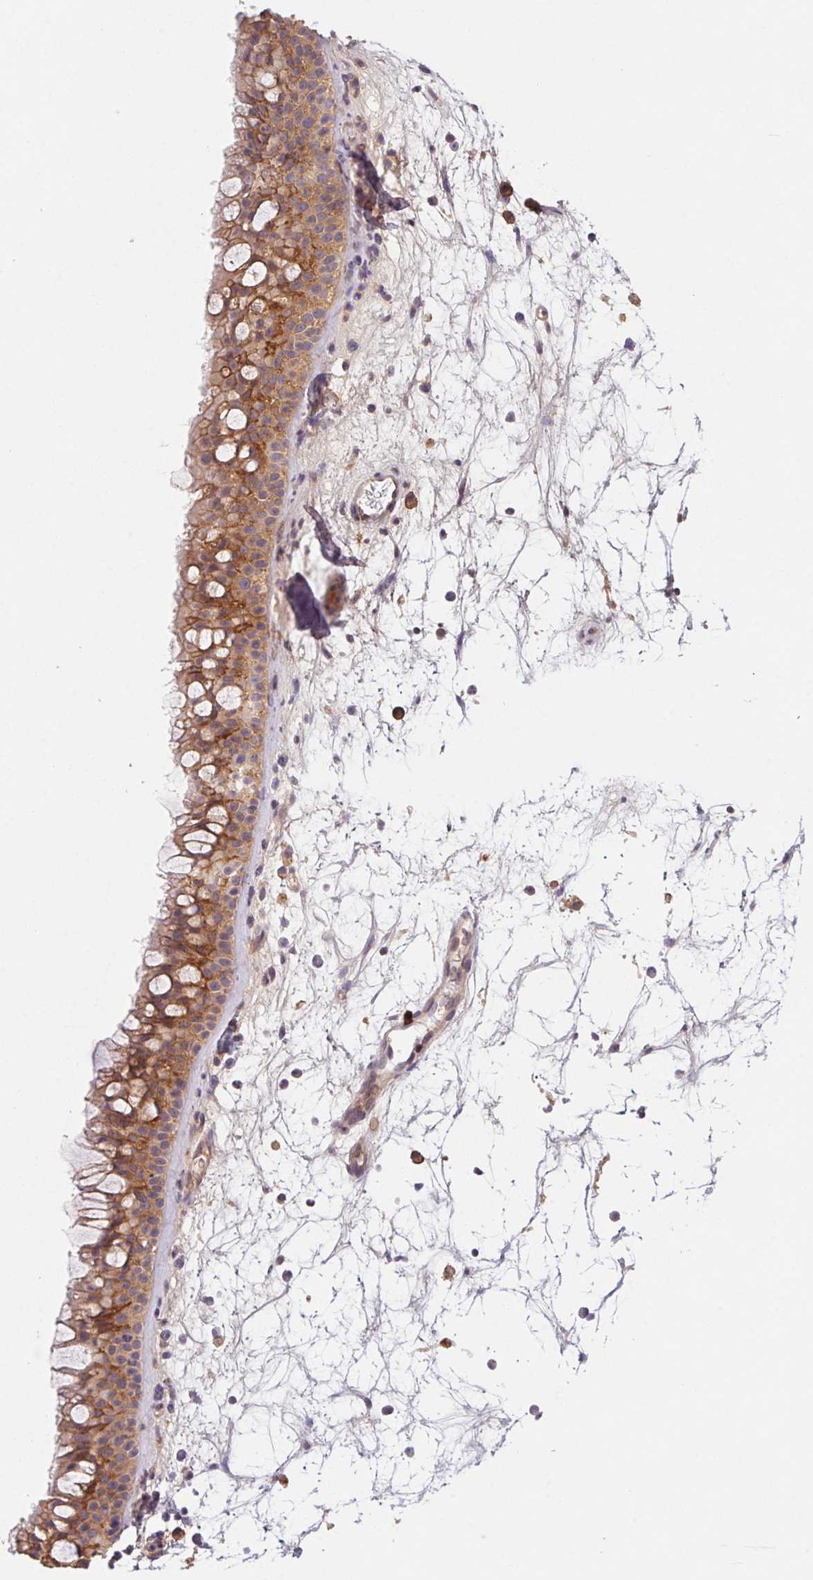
{"staining": {"intensity": "weak", "quantity": ">75%", "location": "cytoplasmic/membranous"}, "tissue": "nasopharynx", "cell_type": "Respiratory epithelial cells", "image_type": "normal", "snomed": [{"axis": "morphology", "description": "Normal tissue, NOS"}, {"axis": "topography", "description": "Nasopharynx"}], "caption": "Benign nasopharynx was stained to show a protein in brown. There is low levels of weak cytoplasmic/membranous positivity in approximately >75% of respiratory epithelial cells. The protein of interest is shown in brown color, while the nuclei are stained blue.", "gene": "SLC52A2", "patient": {"sex": "male", "age": 68}}